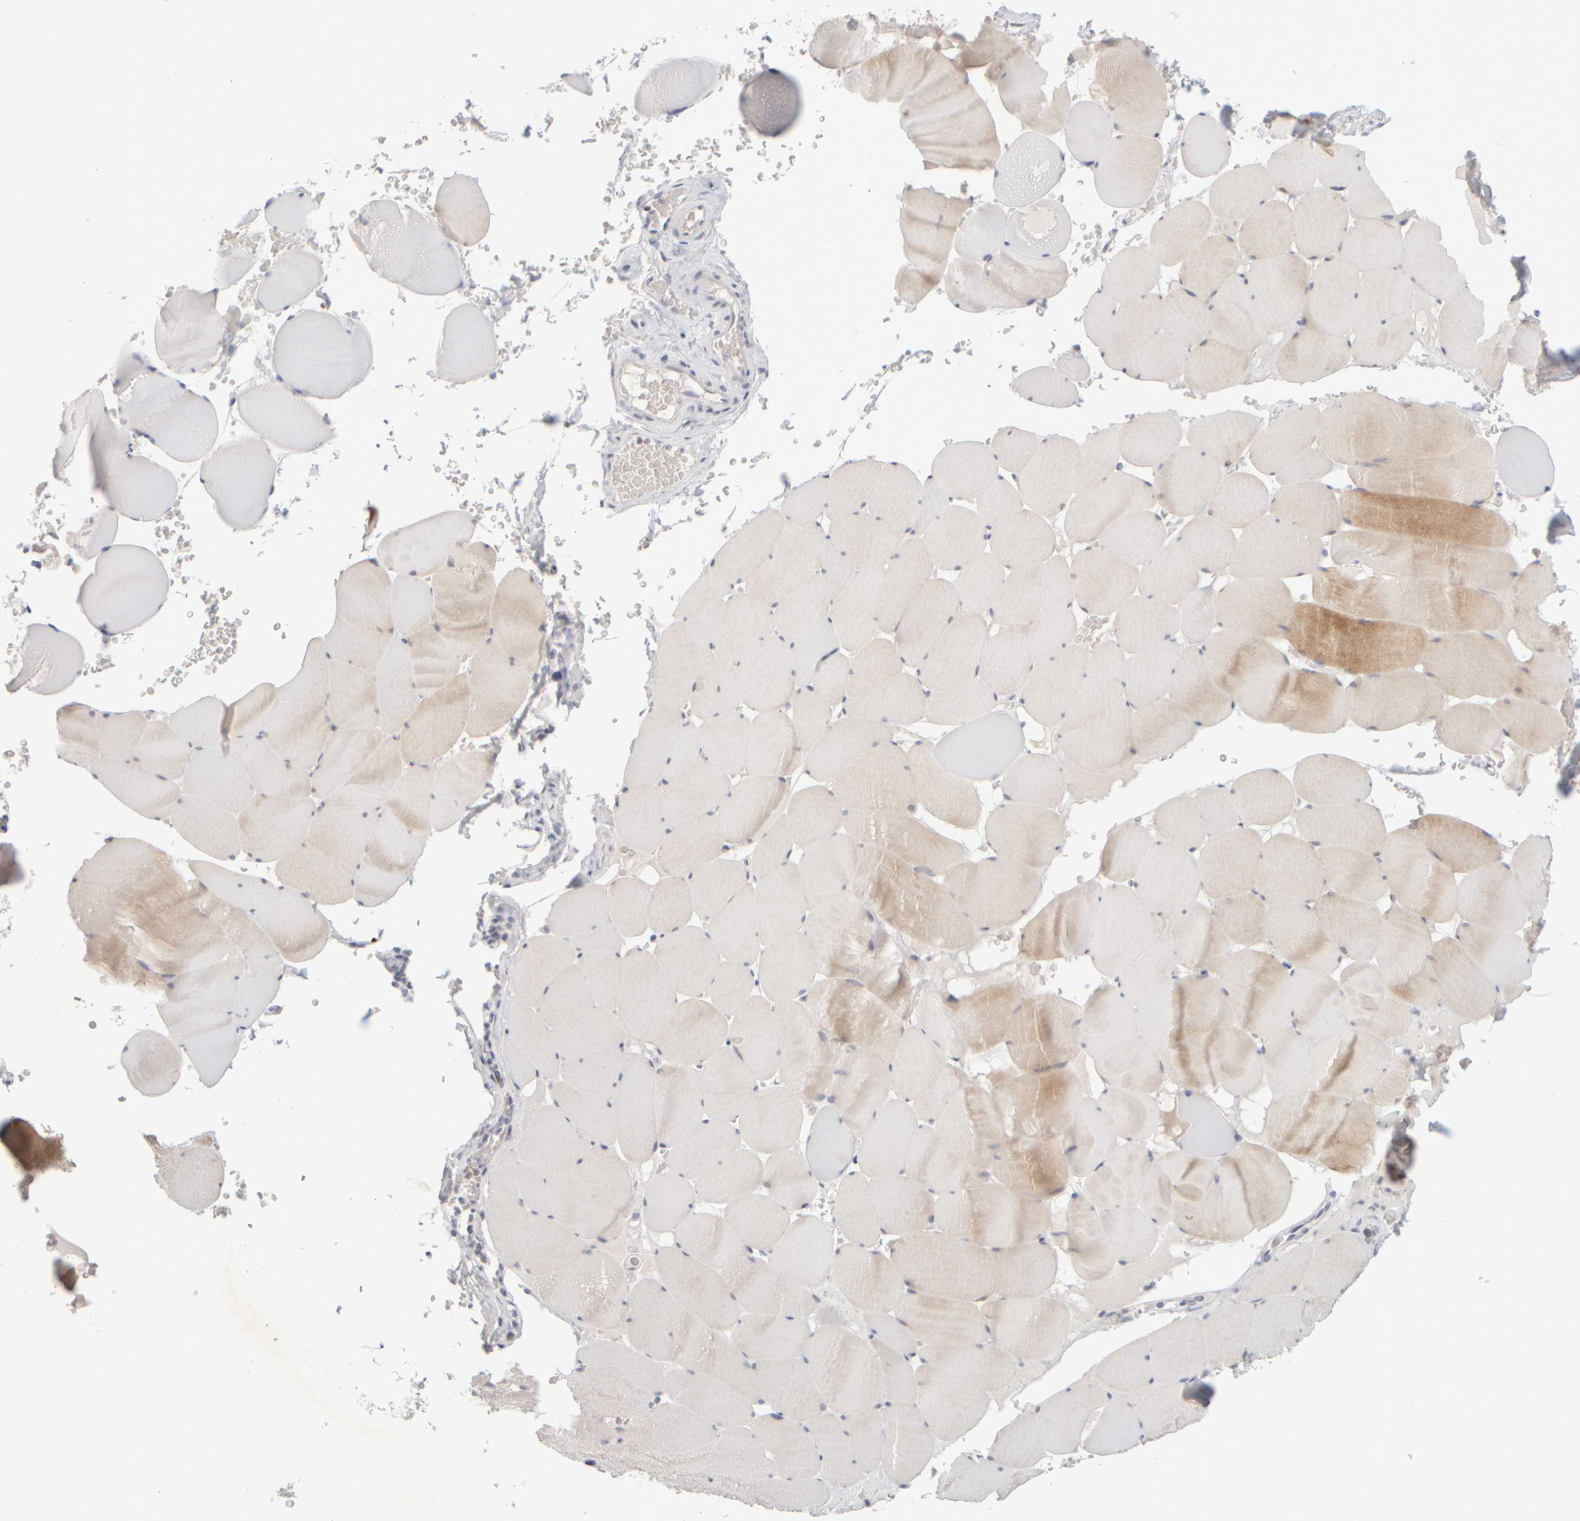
{"staining": {"intensity": "moderate", "quantity": "25%-75%", "location": "cytoplasmic/membranous"}, "tissue": "skeletal muscle", "cell_type": "Myocytes", "image_type": "normal", "snomed": [{"axis": "morphology", "description": "Normal tissue, NOS"}, {"axis": "topography", "description": "Skeletal muscle"}], "caption": "Approximately 25%-75% of myocytes in unremarkable skeletal muscle demonstrate moderate cytoplasmic/membranous protein staining as visualized by brown immunohistochemical staining.", "gene": "ZNF112", "patient": {"sex": "male", "age": 62}}